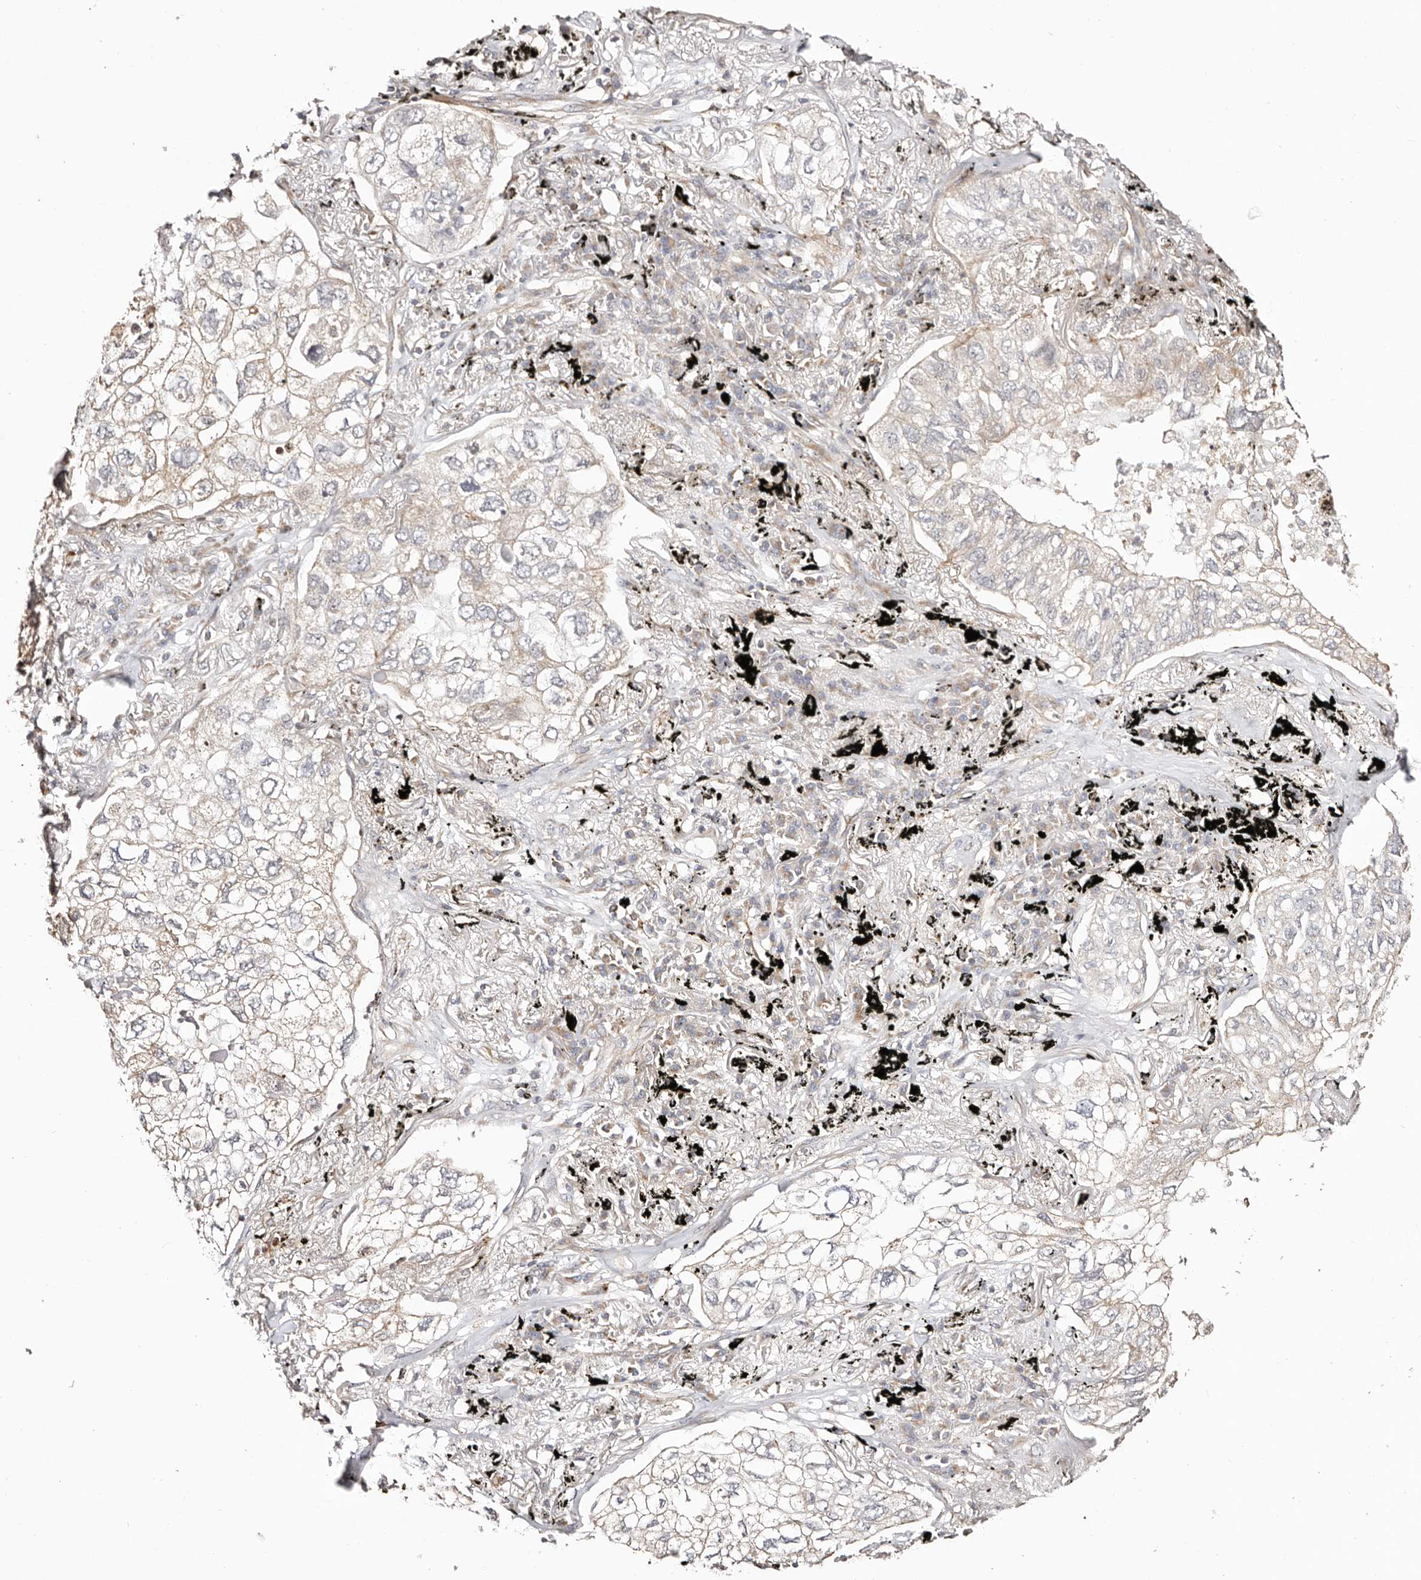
{"staining": {"intensity": "weak", "quantity": "25%-75%", "location": "cytoplasmic/membranous"}, "tissue": "lung cancer", "cell_type": "Tumor cells", "image_type": "cancer", "snomed": [{"axis": "morphology", "description": "Adenocarcinoma, NOS"}, {"axis": "topography", "description": "Lung"}], "caption": "A brown stain shows weak cytoplasmic/membranous staining of a protein in human adenocarcinoma (lung) tumor cells.", "gene": "MAPK1", "patient": {"sex": "male", "age": 65}}